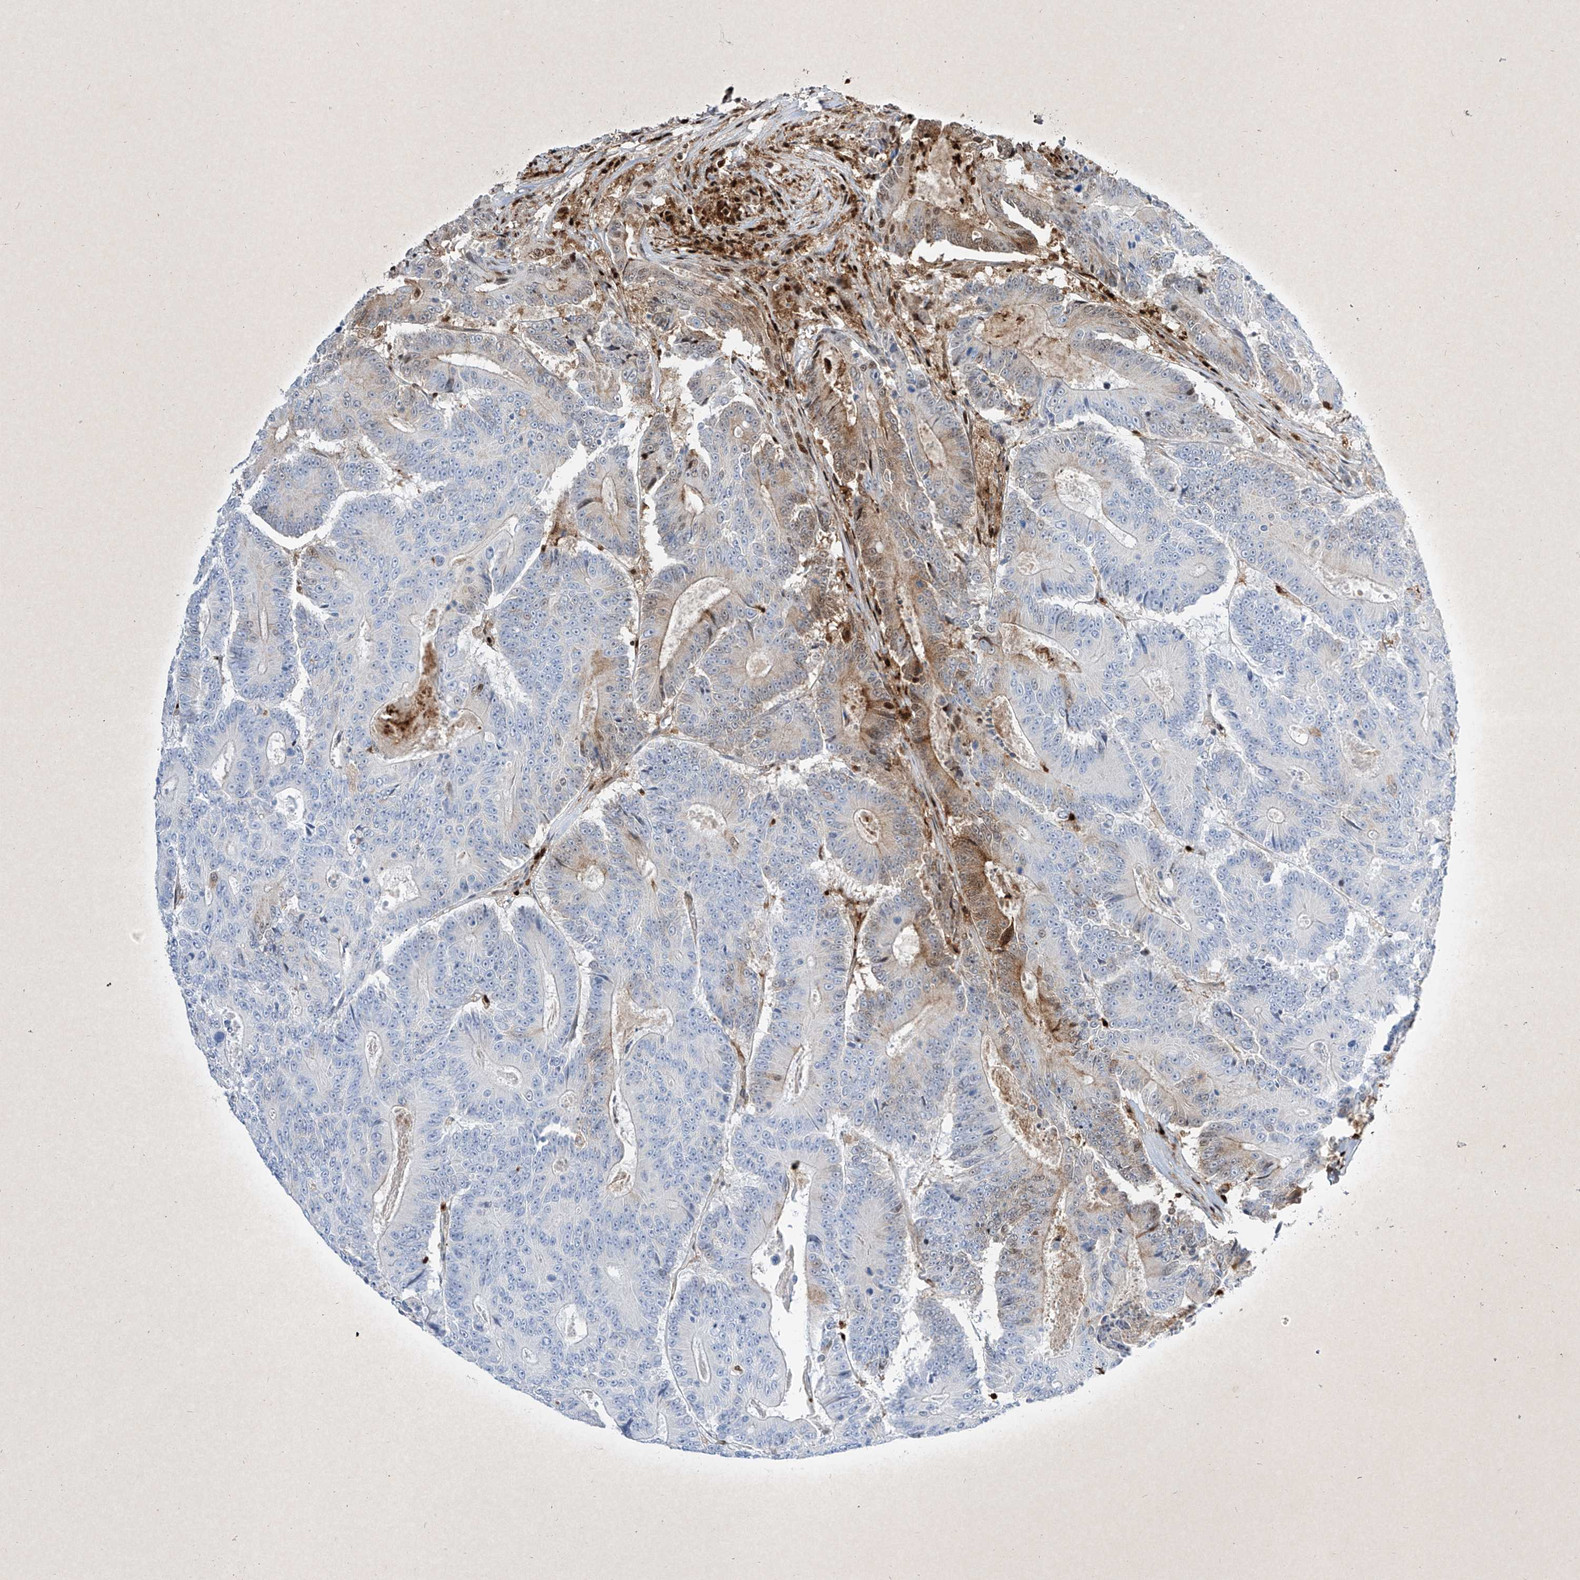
{"staining": {"intensity": "moderate", "quantity": "<25%", "location": "cytoplasmic/membranous,nuclear"}, "tissue": "colorectal cancer", "cell_type": "Tumor cells", "image_type": "cancer", "snomed": [{"axis": "morphology", "description": "Adenocarcinoma, NOS"}, {"axis": "topography", "description": "Colon"}], "caption": "Human colorectal cancer stained for a protein (brown) reveals moderate cytoplasmic/membranous and nuclear positive positivity in approximately <25% of tumor cells.", "gene": "PSMB10", "patient": {"sex": "male", "age": 83}}